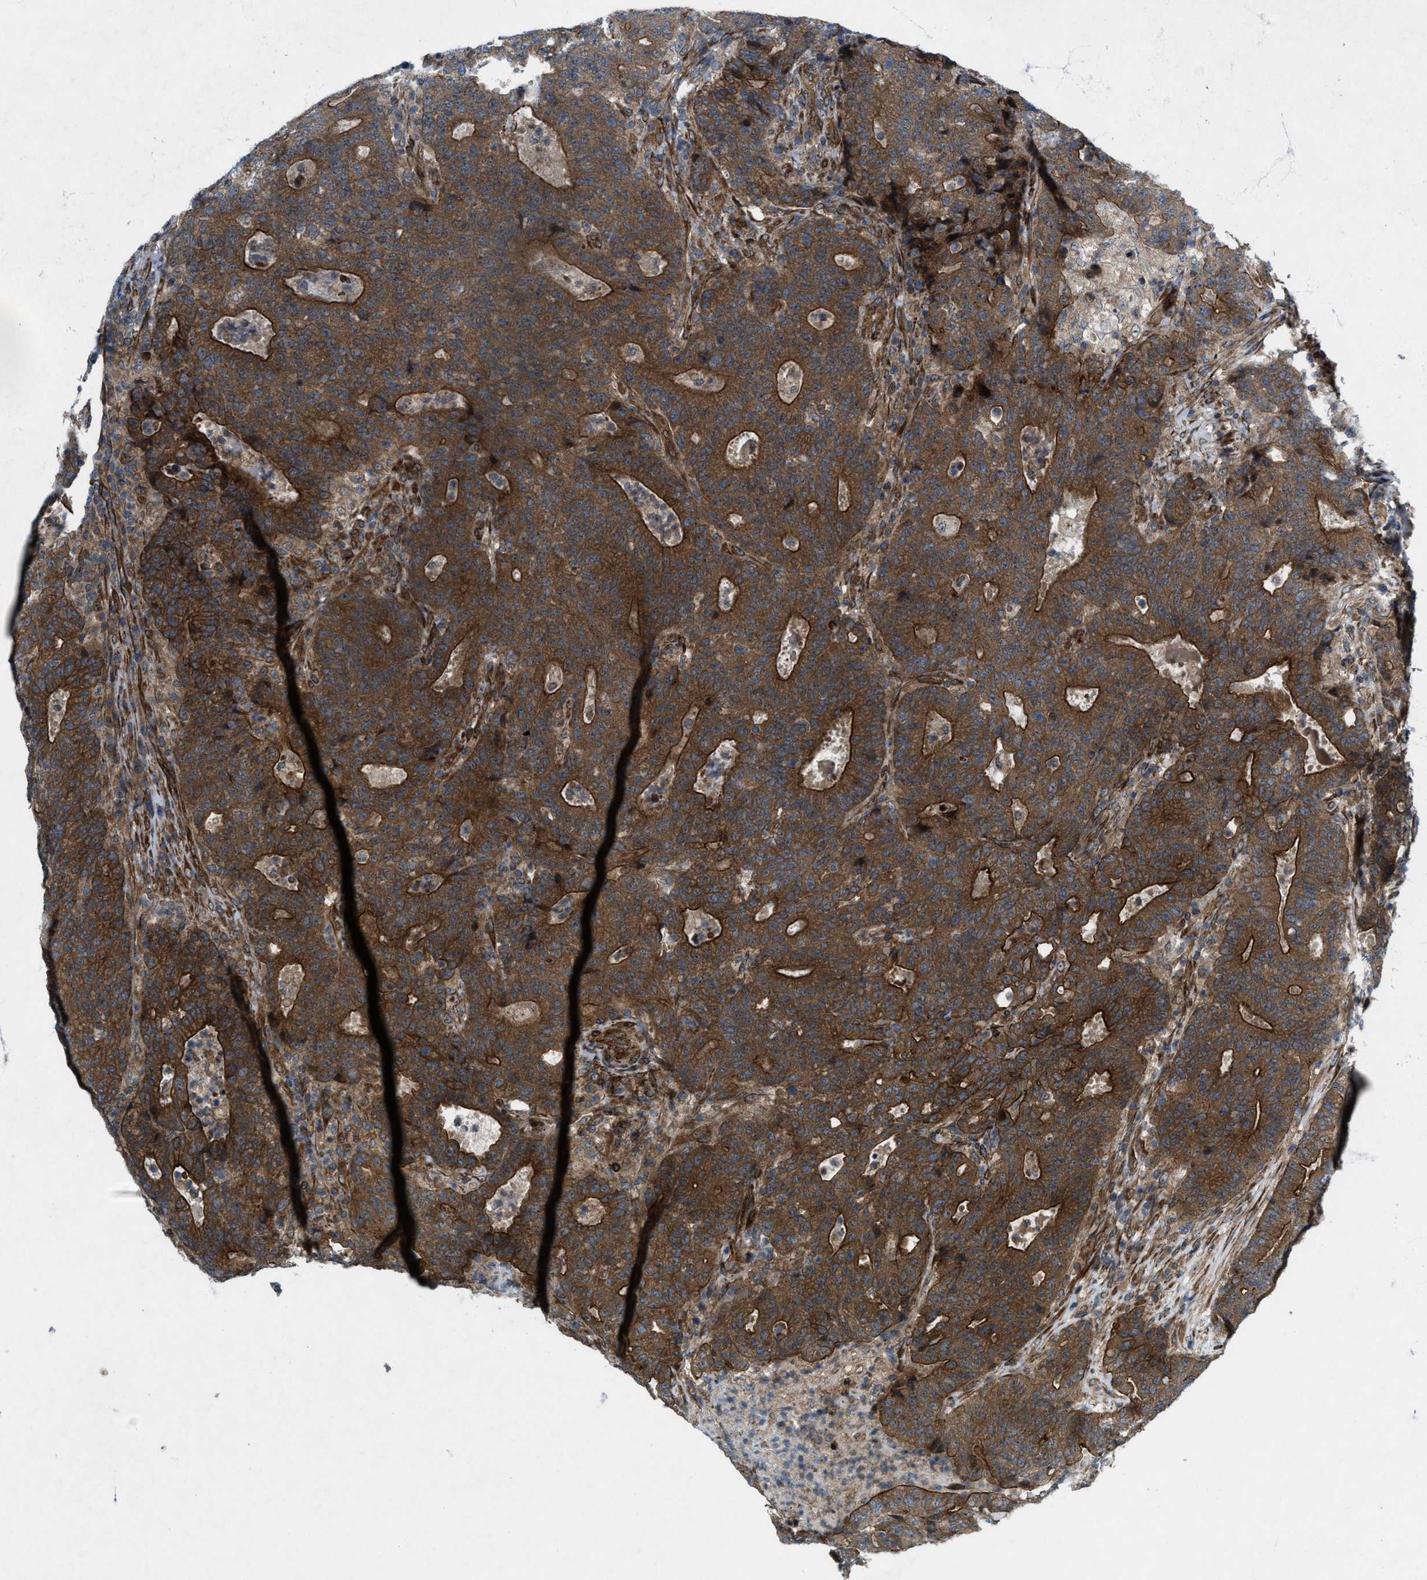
{"staining": {"intensity": "strong", "quantity": ">75%", "location": "cytoplasmic/membranous"}, "tissue": "colorectal cancer", "cell_type": "Tumor cells", "image_type": "cancer", "snomed": [{"axis": "morphology", "description": "Adenocarcinoma, NOS"}, {"axis": "topography", "description": "Colon"}], "caption": "Tumor cells show high levels of strong cytoplasmic/membranous expression in approximately >75% of cells in colorectal cancer (adenocarcinoma).", "gene": "URGCP", "patient": {"sex": "female", "age": 75}}